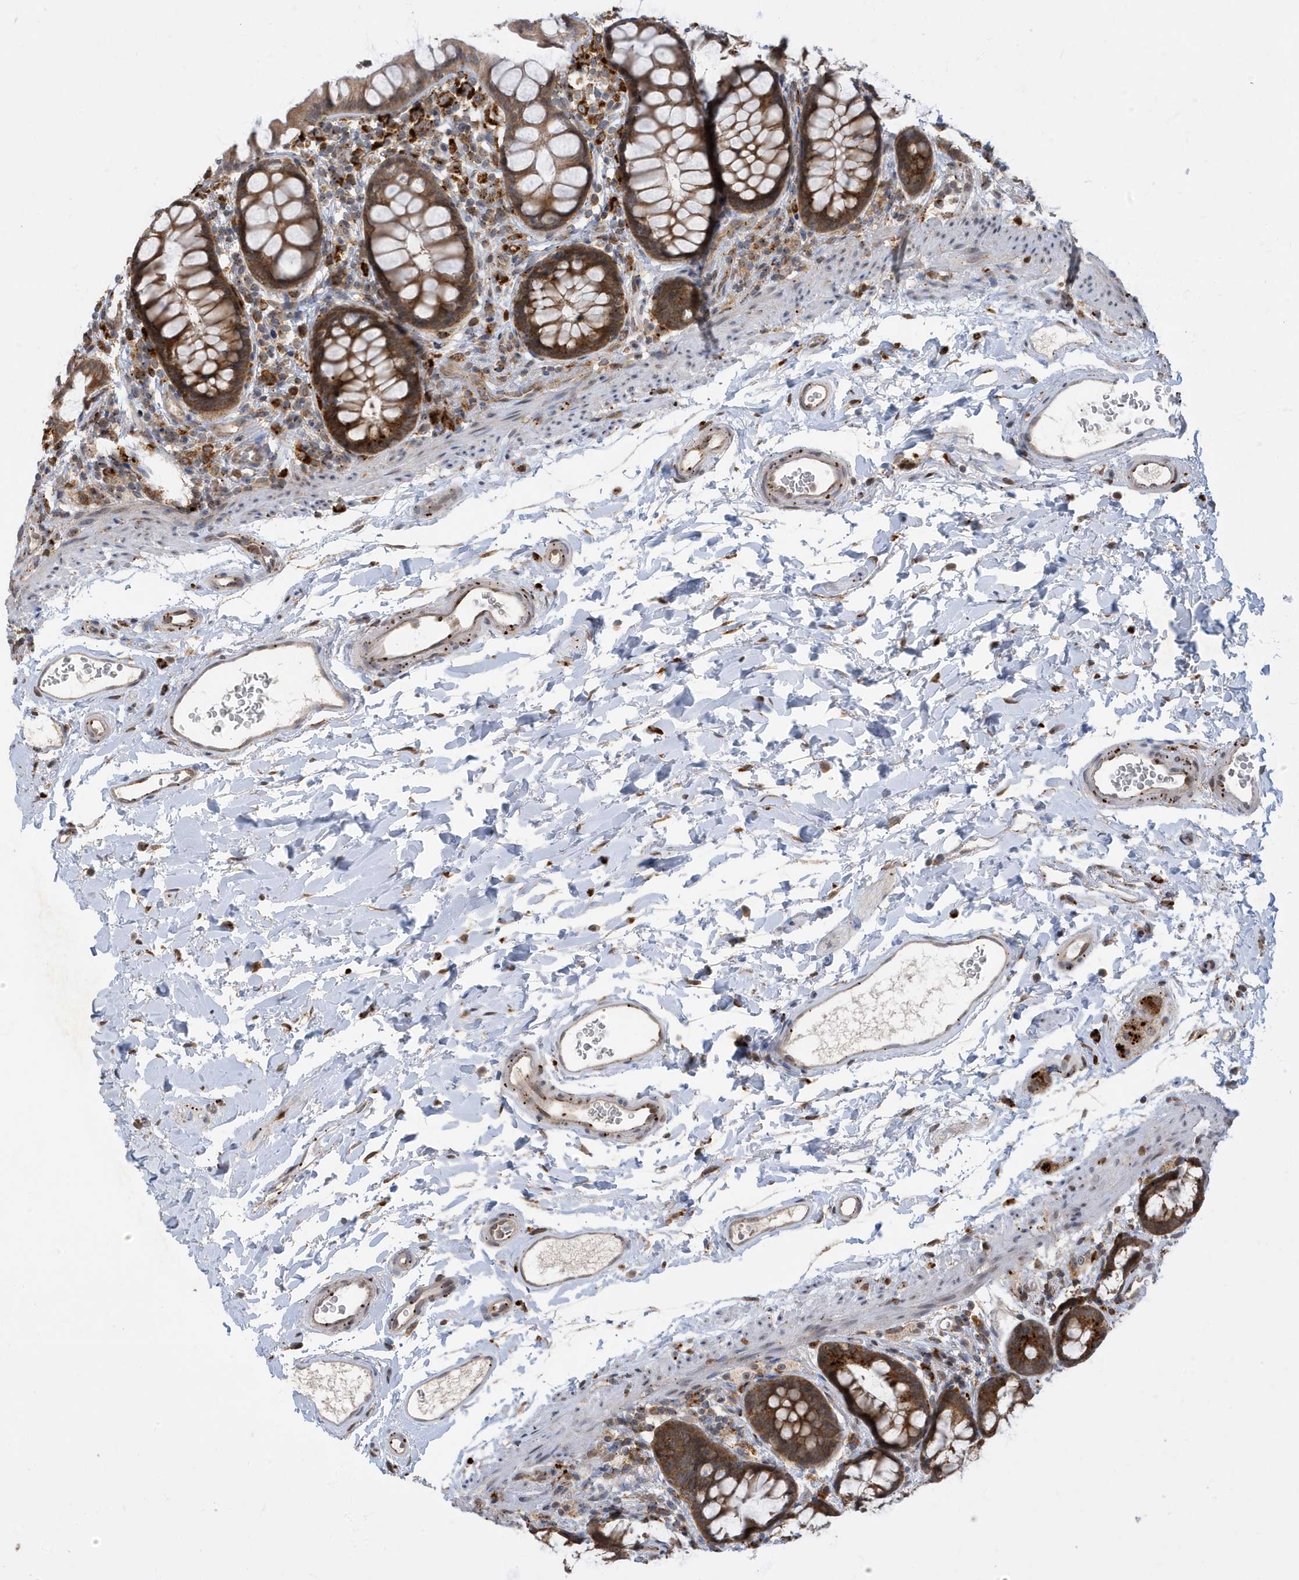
{"staining": {"intensity": "strong", "quantity": ">75%", "location": "cytoplasmic/membranous"}, "tissue": "rectum", "cell_type": "Glandular cells", "image_type": "normal", "snomed": [{"axis": "morphology", "description": "Normal tissue, NOS"}, {"axis": "topography", "description": "Rectum"}], "caption": "A micrograph of human rectum stained for a protein exhibits strong cytoplasmic/membranous brown staining in glandular cells.", "gene": "ZNF507", "patient": {"sex": "female", "age": 65}}